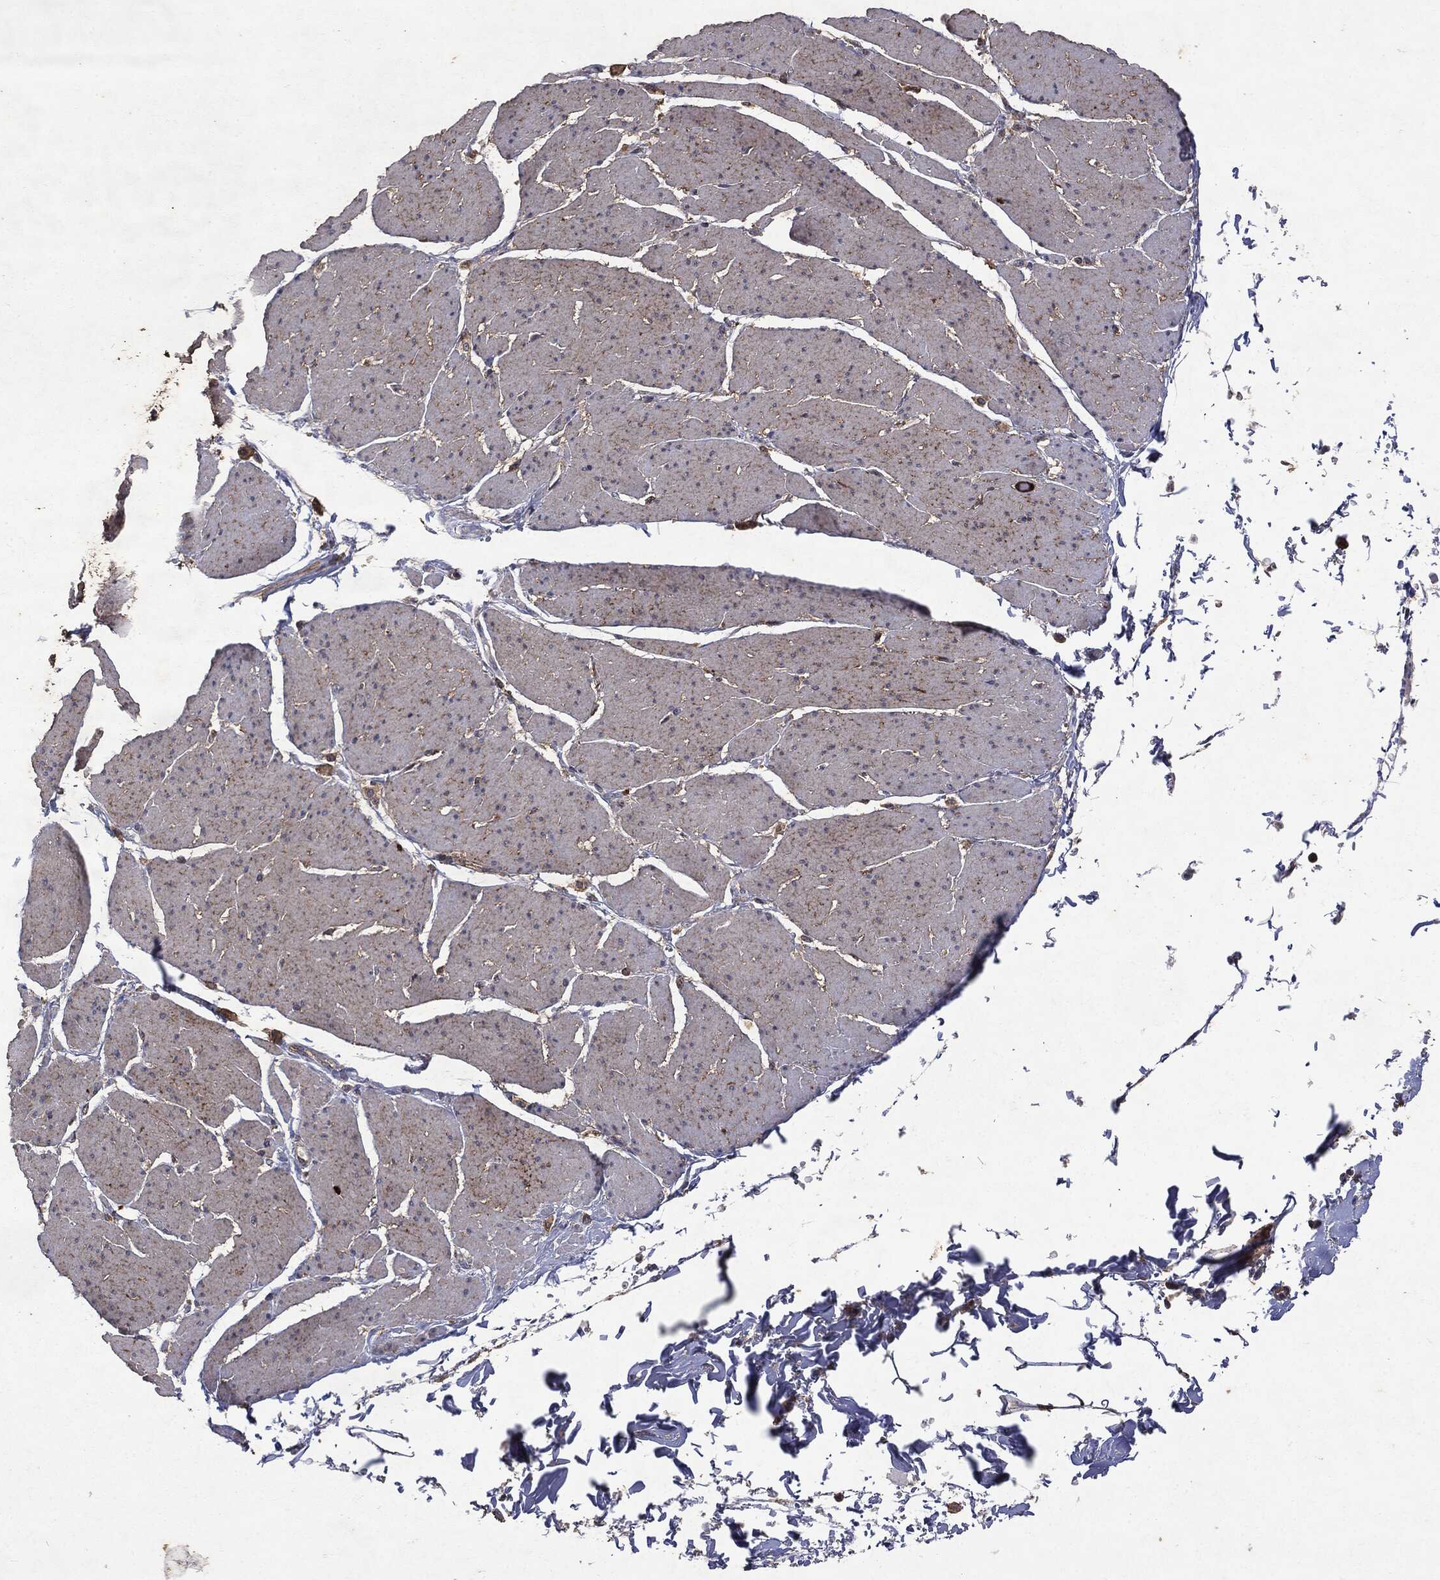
{"staining": {"intensity": "negative", "quantity": "none", "location": "none"}, "tissue": "smooth muscle", "cell_type": "Smooth muscle cells", "image_type": "normal", "snomed": [{"axis": "morphology", "description": "Normal tissue, NOS"}, {"axis": "topography", "description": "Smooth muscle"}, {"axis": "topography", "description": "Anal"}], "caption": "This is an IHC image of unremarkable human smooth muscle. There is no expression in smooth muscle cells.", "gene": "PTEN", "patient": {"sex": "male", "age": 83}}